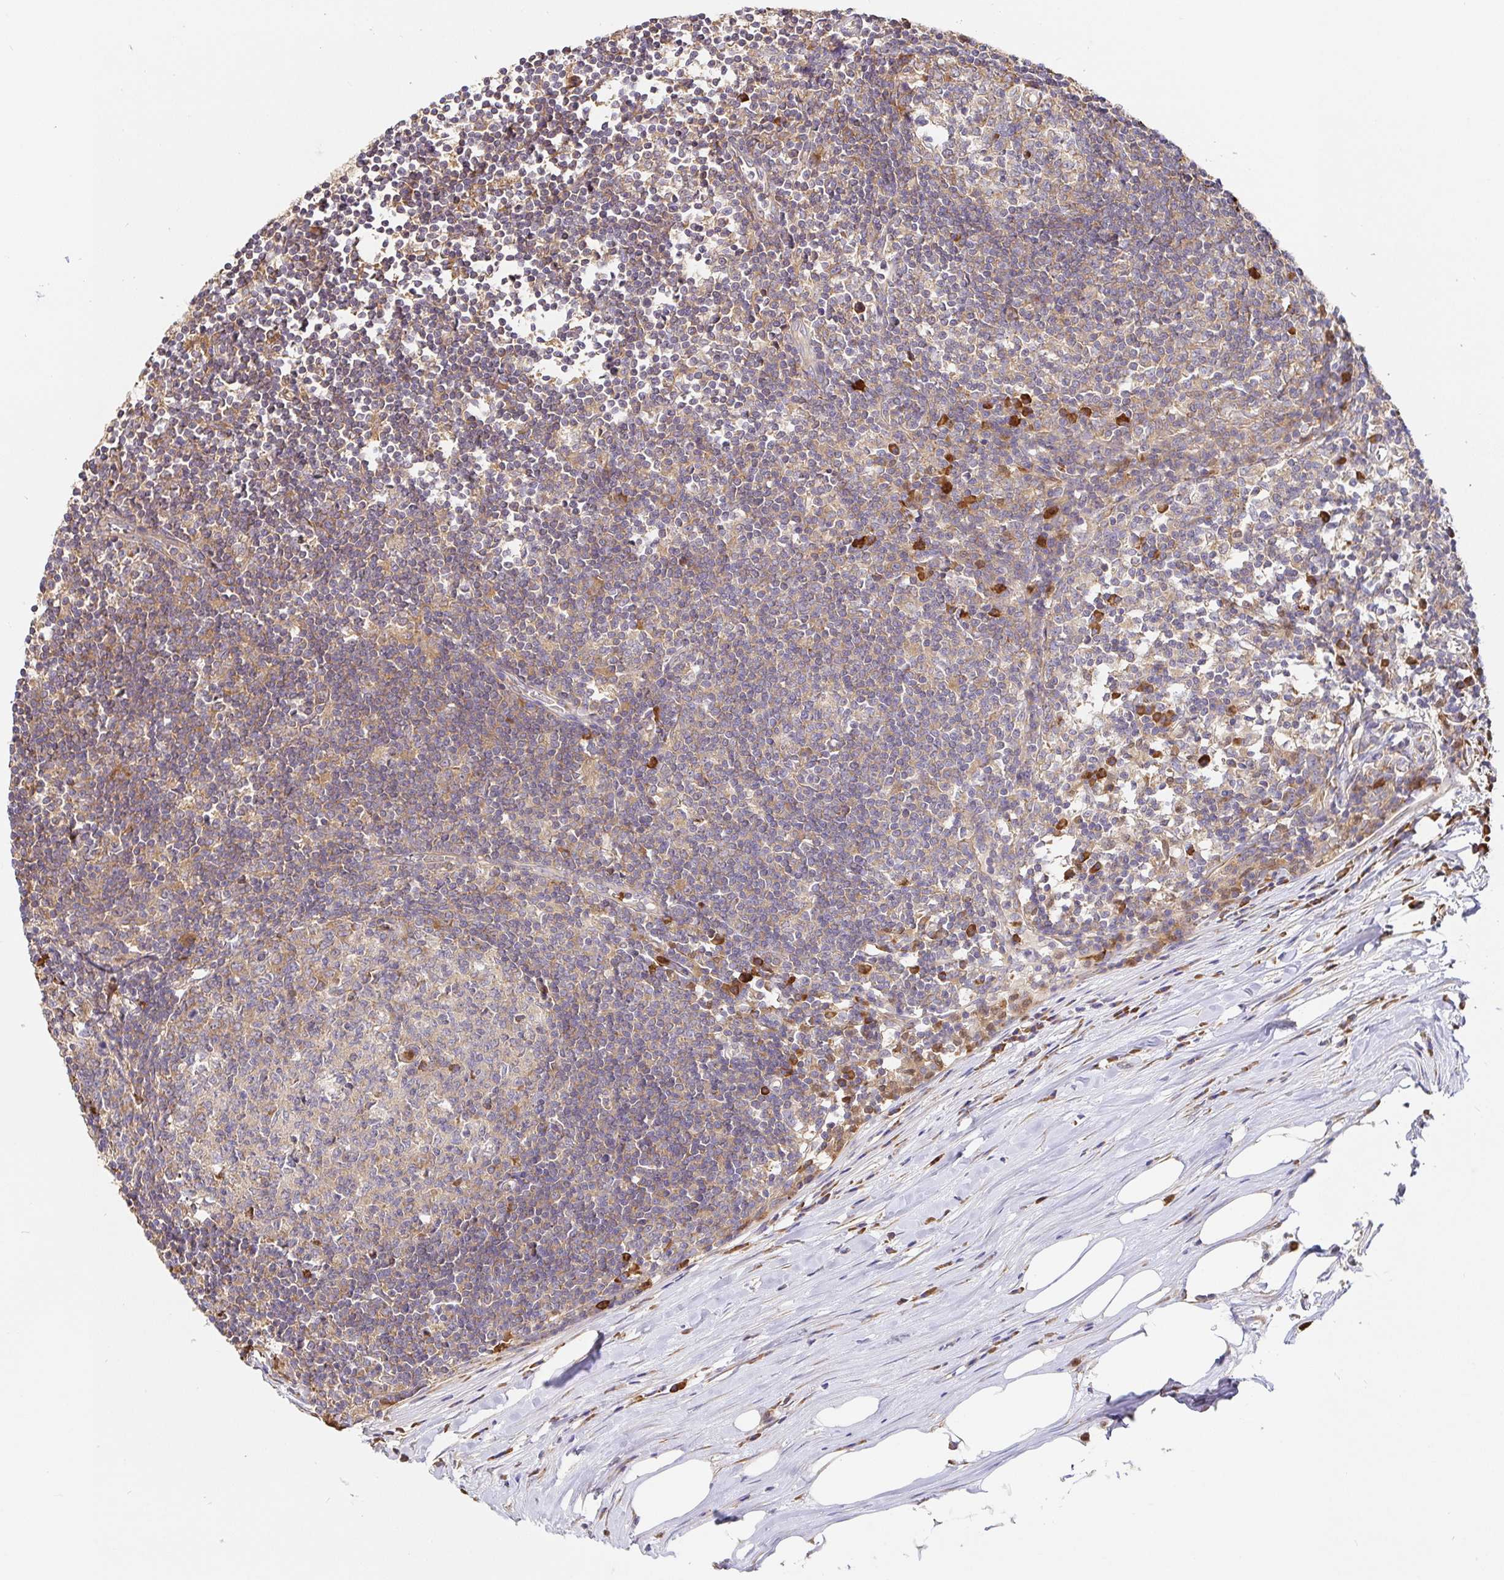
{"staining": {"intensity": "weak", "quantity": "25%-75%", "location": "cytoplasmic/membranous"}, "tissue": "lymph node", "cell_type": "Germinal center cells", "image_type": "normal", "snomed": [{"axis": "morphology", "description": "Normal tissue, NOS"}, {"axis": "topography", "description": "Lymph node"}], "caption": "Protein staining of unremarkable lymph node reveals weak cytoplasmic/membranous positivity in approximately 25%-75% of germinal center cells.", "gene": "PDPK1", "patient": {"sex": "male", "age": 67}}